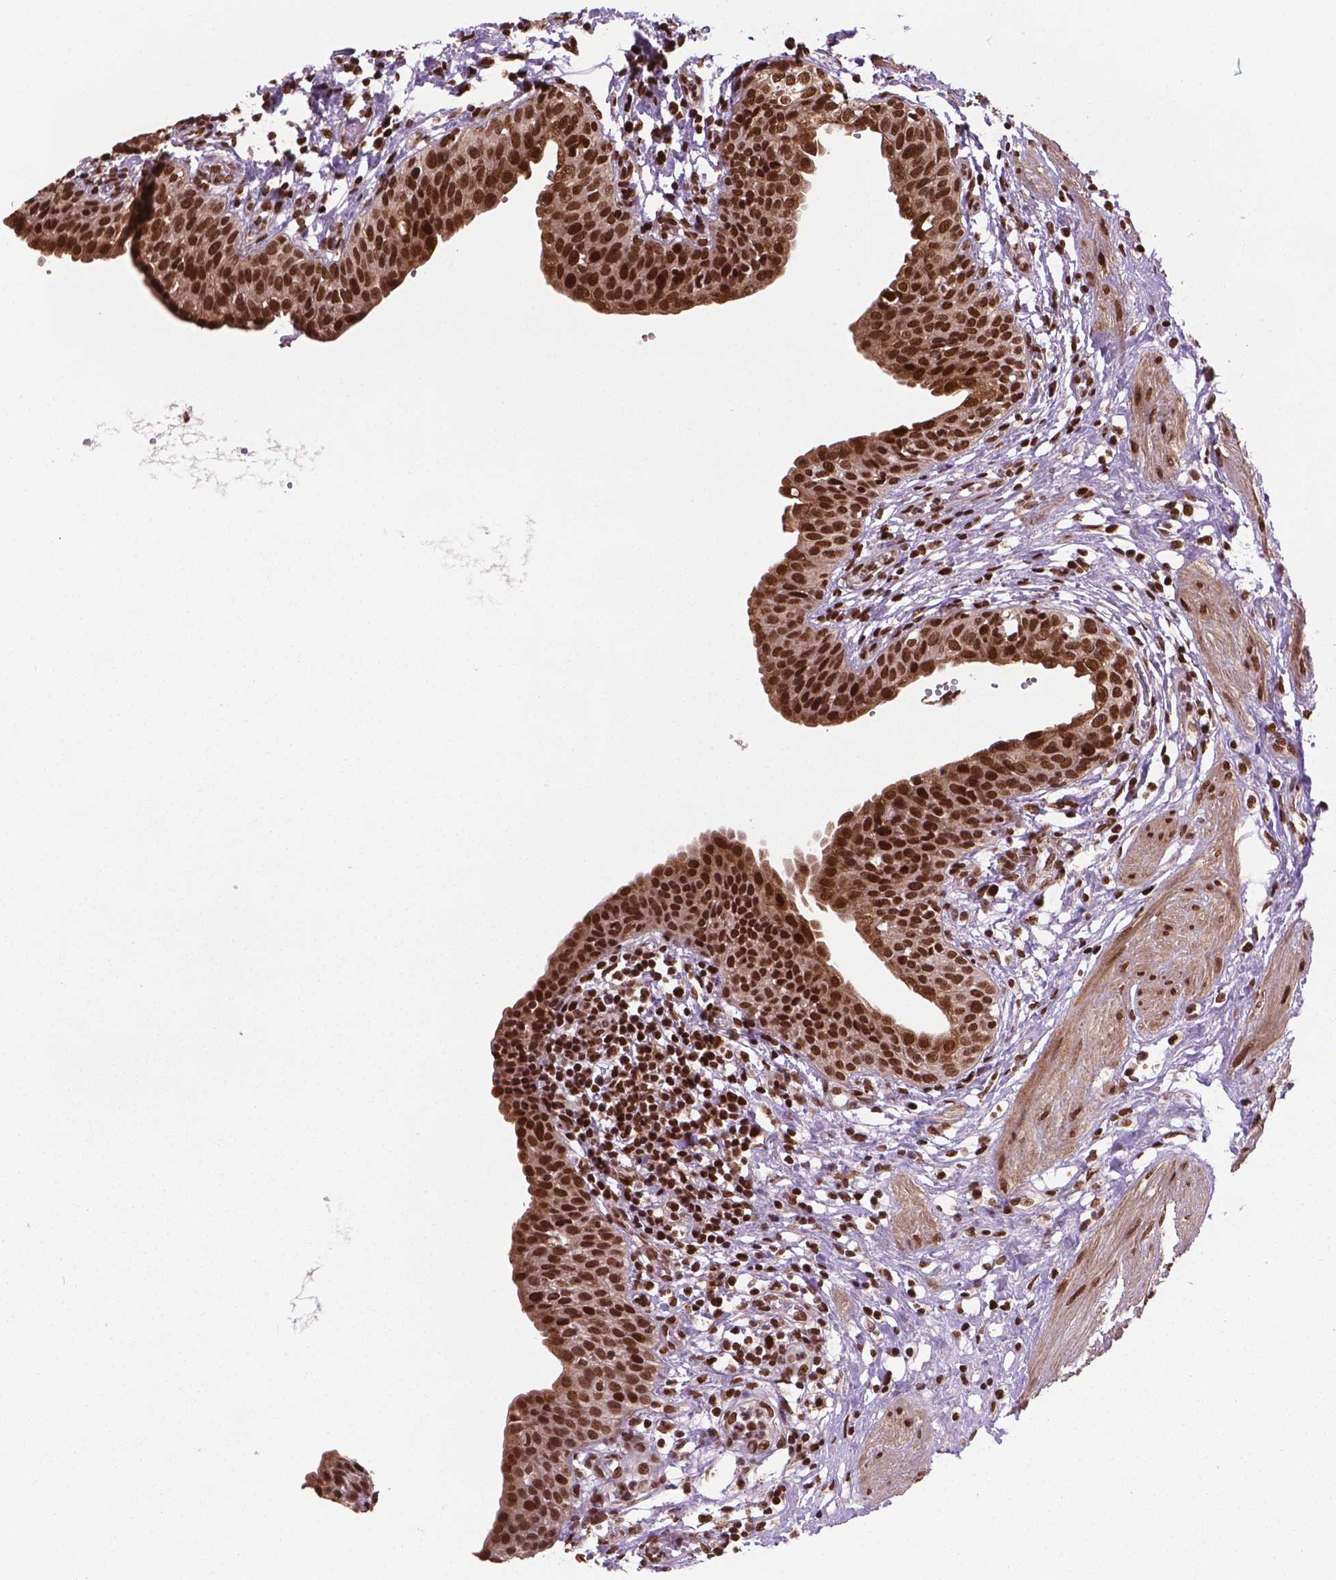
{"staining": {"intensity": "strong", "quantity": ">75%", "location": "nuclear"}, "tissue": "urinary bladder", "cell_type": "Urothelial cells", "image_type": "normal", "snomed": [{"axis": "morphology", "description": "Normal tissue, NOS"}, {"axis": "topography", "description": "Urinary bladder"}], "caption": "A high amount of strong nuclear staining is seen in about >75% of urothelial cells in unremarkable urinary bladder.", "gene": "SIRT6", "patient": {"sex": "male", "age": 55}}